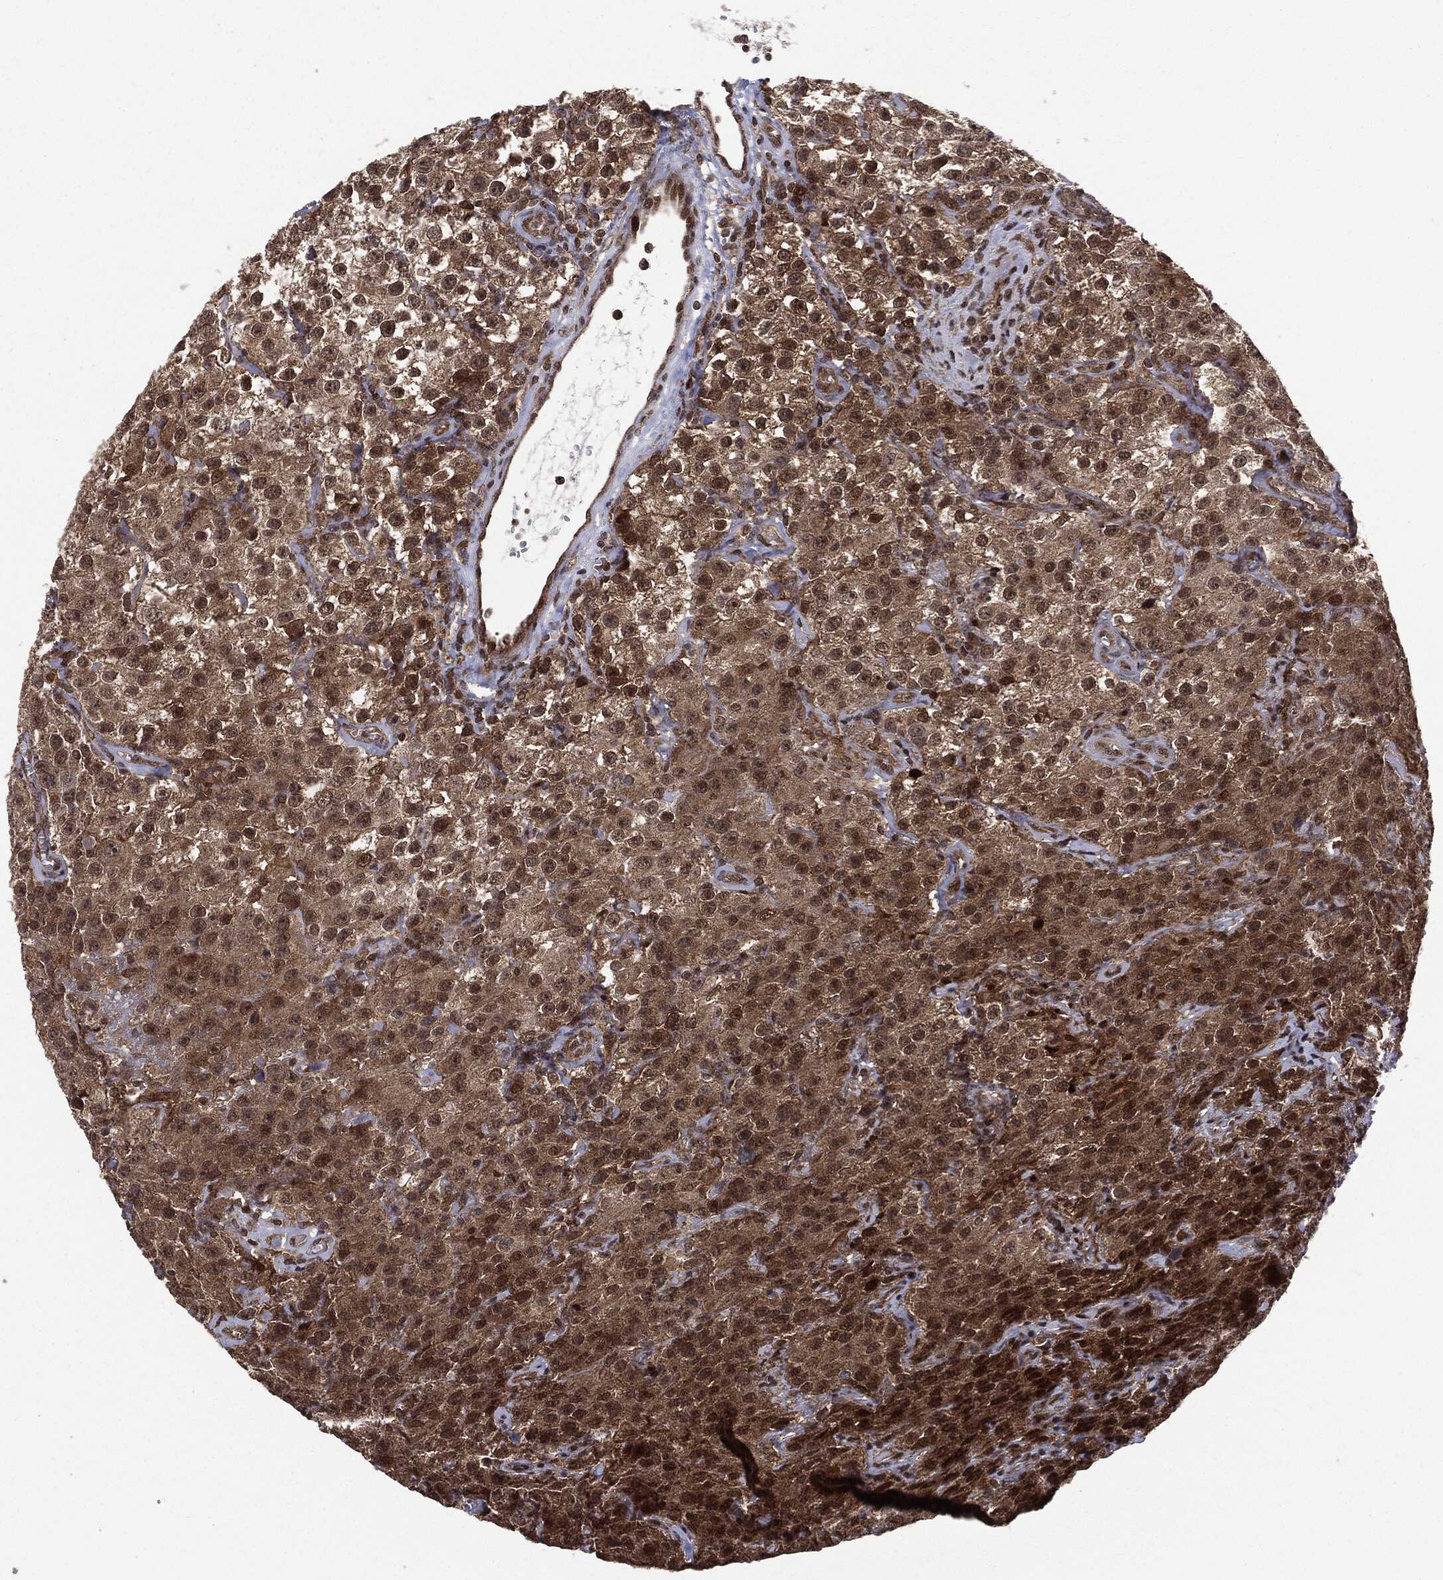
{"staining": {"intensity": "moderate", "quantity": ">75%", "location": "cytoplasmic/membranous,nuclear"}, "tissue": "testis cancer", "cell_type": "Tumor cells", "image_type": "cancer", "snomed": [{"axis": "morphology", "description": "Seminoma, NOS"}, {"axis": "topography", "description": "Testis"}], "caption": "Immunohistochemical staining of human seminoma (testis) reveals medium levels of moderate cytoplasmic/membranous and nuclear protein staining in about >75% of tumor cells. The staining is performed using DAB brown chromogen to label protein expression. The nuclei are counter-stained blue using hematoxylin.", "gene": "PTPA", "patient": {"sex": "male", "age": 52}}